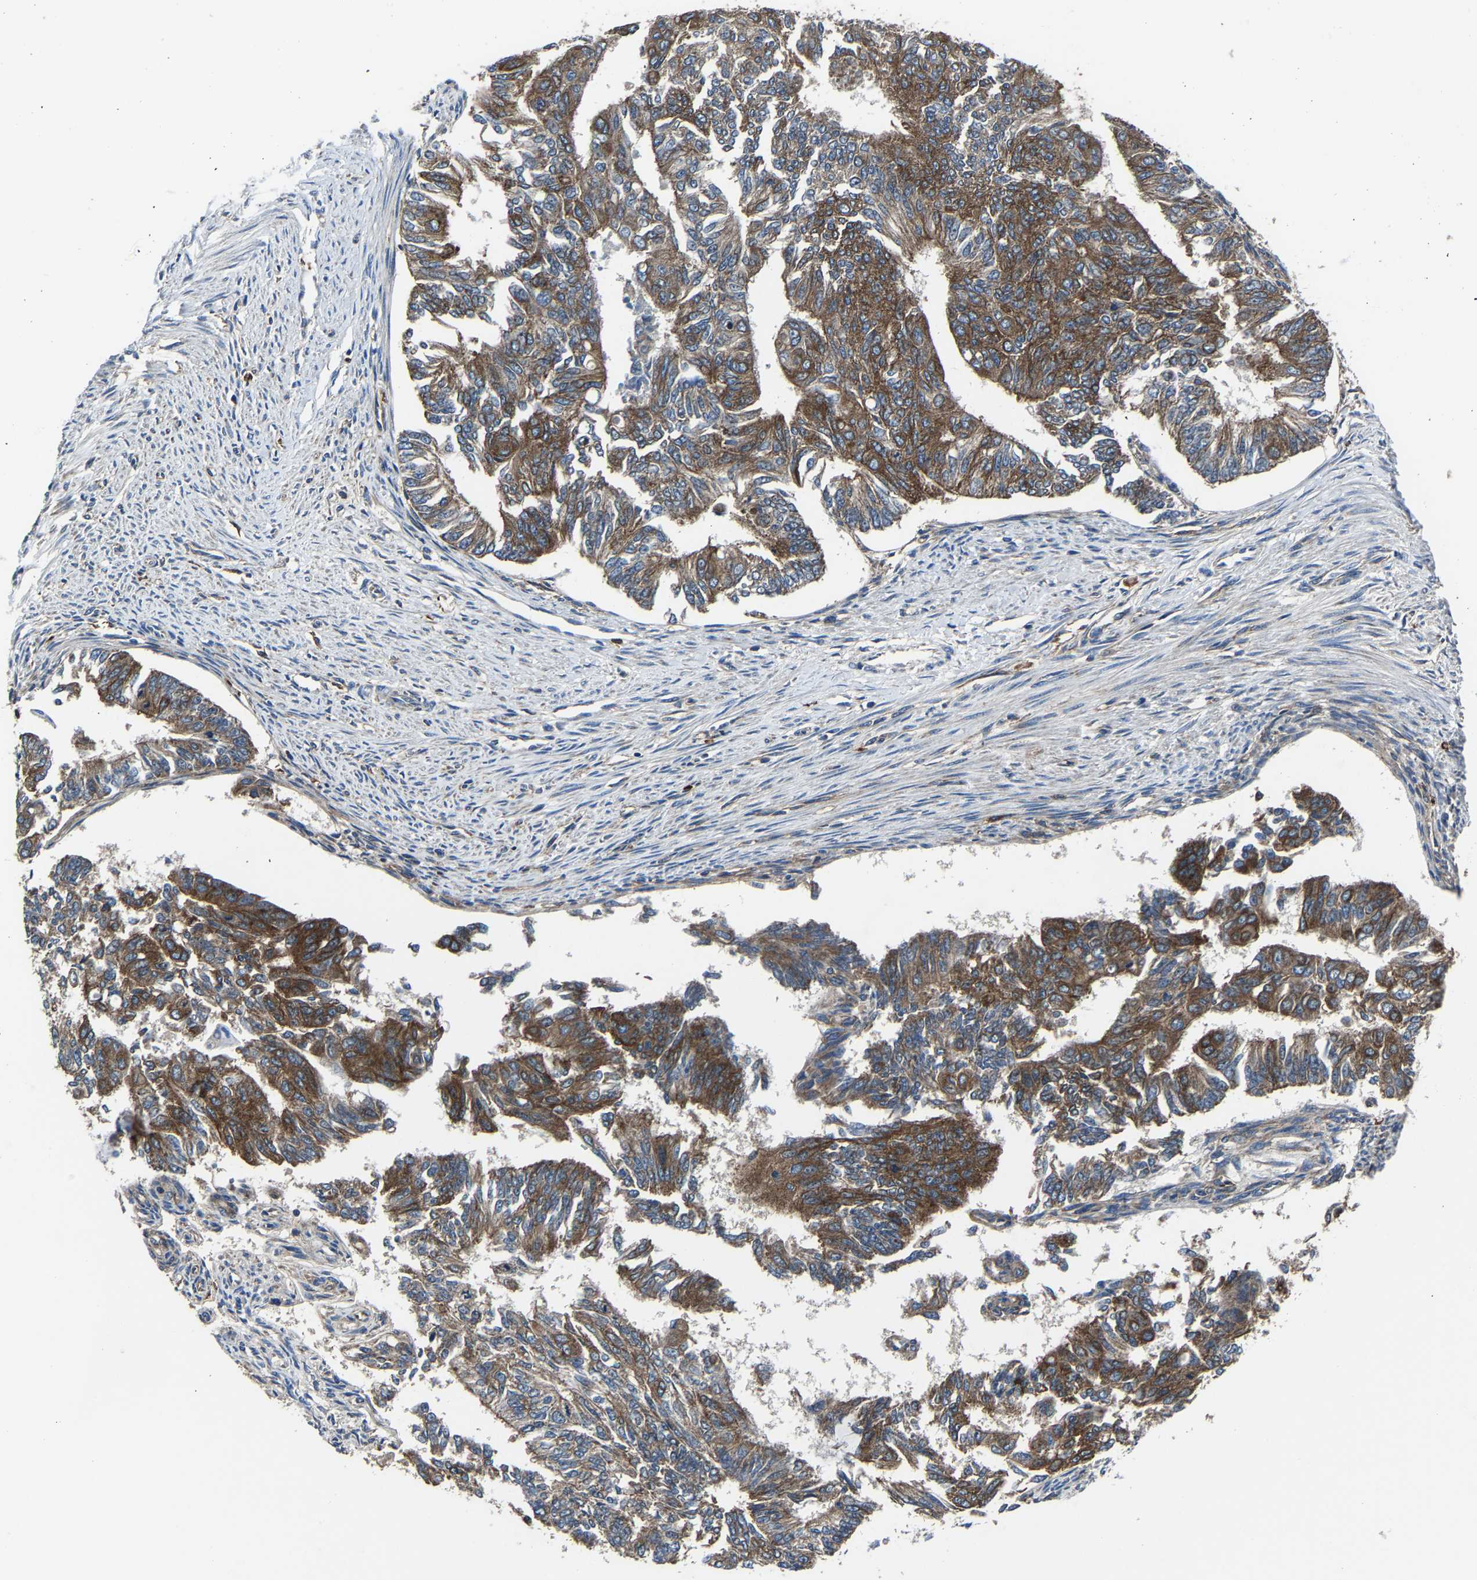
{"staining": {"intensity": "moderate", "quantity": ">75%", "location": "cytoplasmic/membranous"}, "tissue": "endometrial cancer", "cell_type": "Tumor cells", "image_type": "cancer", "snomed": [{"axis": "morphology", "description": "Adenocarcinoma, NOS"}, {"axis": "topography", "description": "Endometrium"}], "caption": "Endometrial adenocarcinoma stained with immunohistochemistry demonstrates moderate cytoplasmic/membranous staining in about >75% of tumor cells.", "gene": "KIAA1958", "patient": {"sex": "female", "age": 32}}